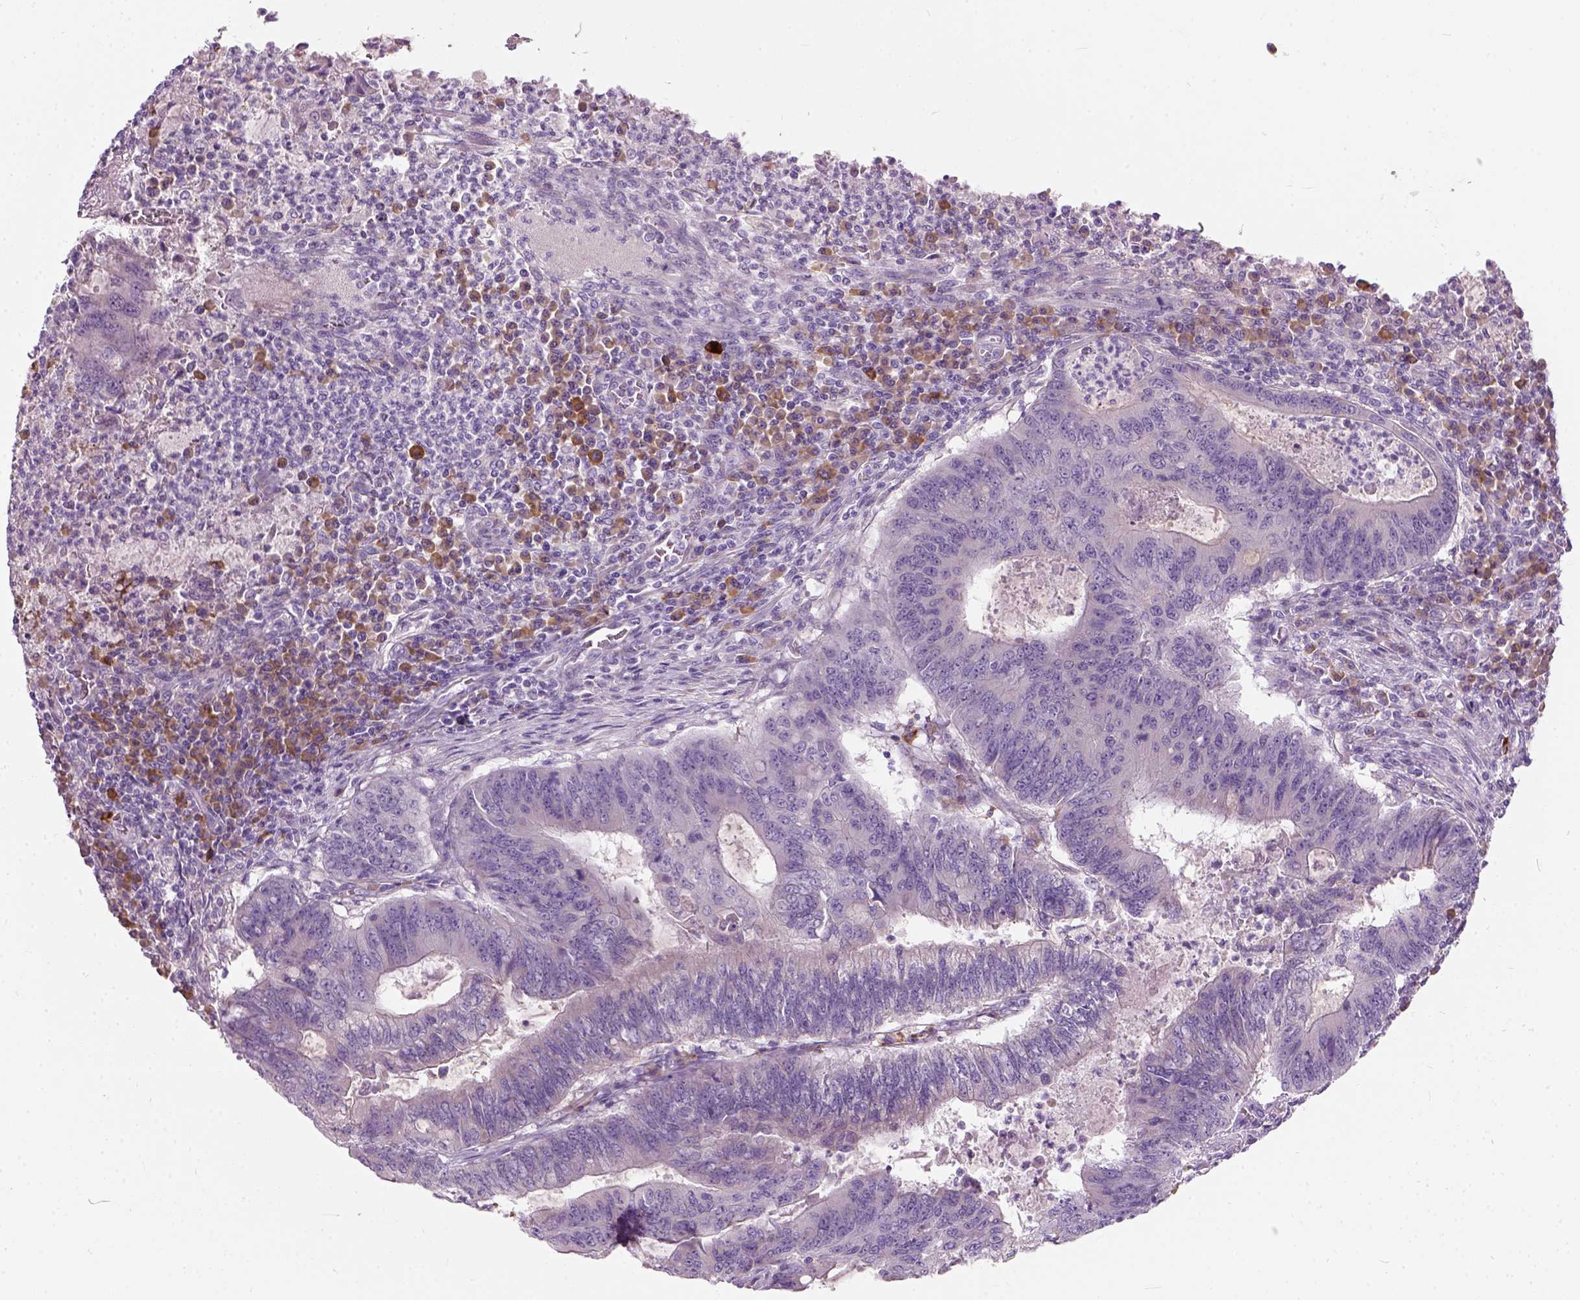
{"staining": {"intensity": "negative", "quantity": "none", "location": "none"}, "tissue": "colorectal cancer", "cell_type": "Tumor cells", "image_type": "cancer", "snomed": [{"axis": "morphology", "description": "Adenocarcinoma, NOS"}, {"axis": "topography", "description": "Colon"}], "caption": "Immunohistochemistry of adenocarcinoma (colorectal) exhibits no expression in tumor cells.", "gene": "TRIM72", "patient": {"sex": "male", "age": 67}}